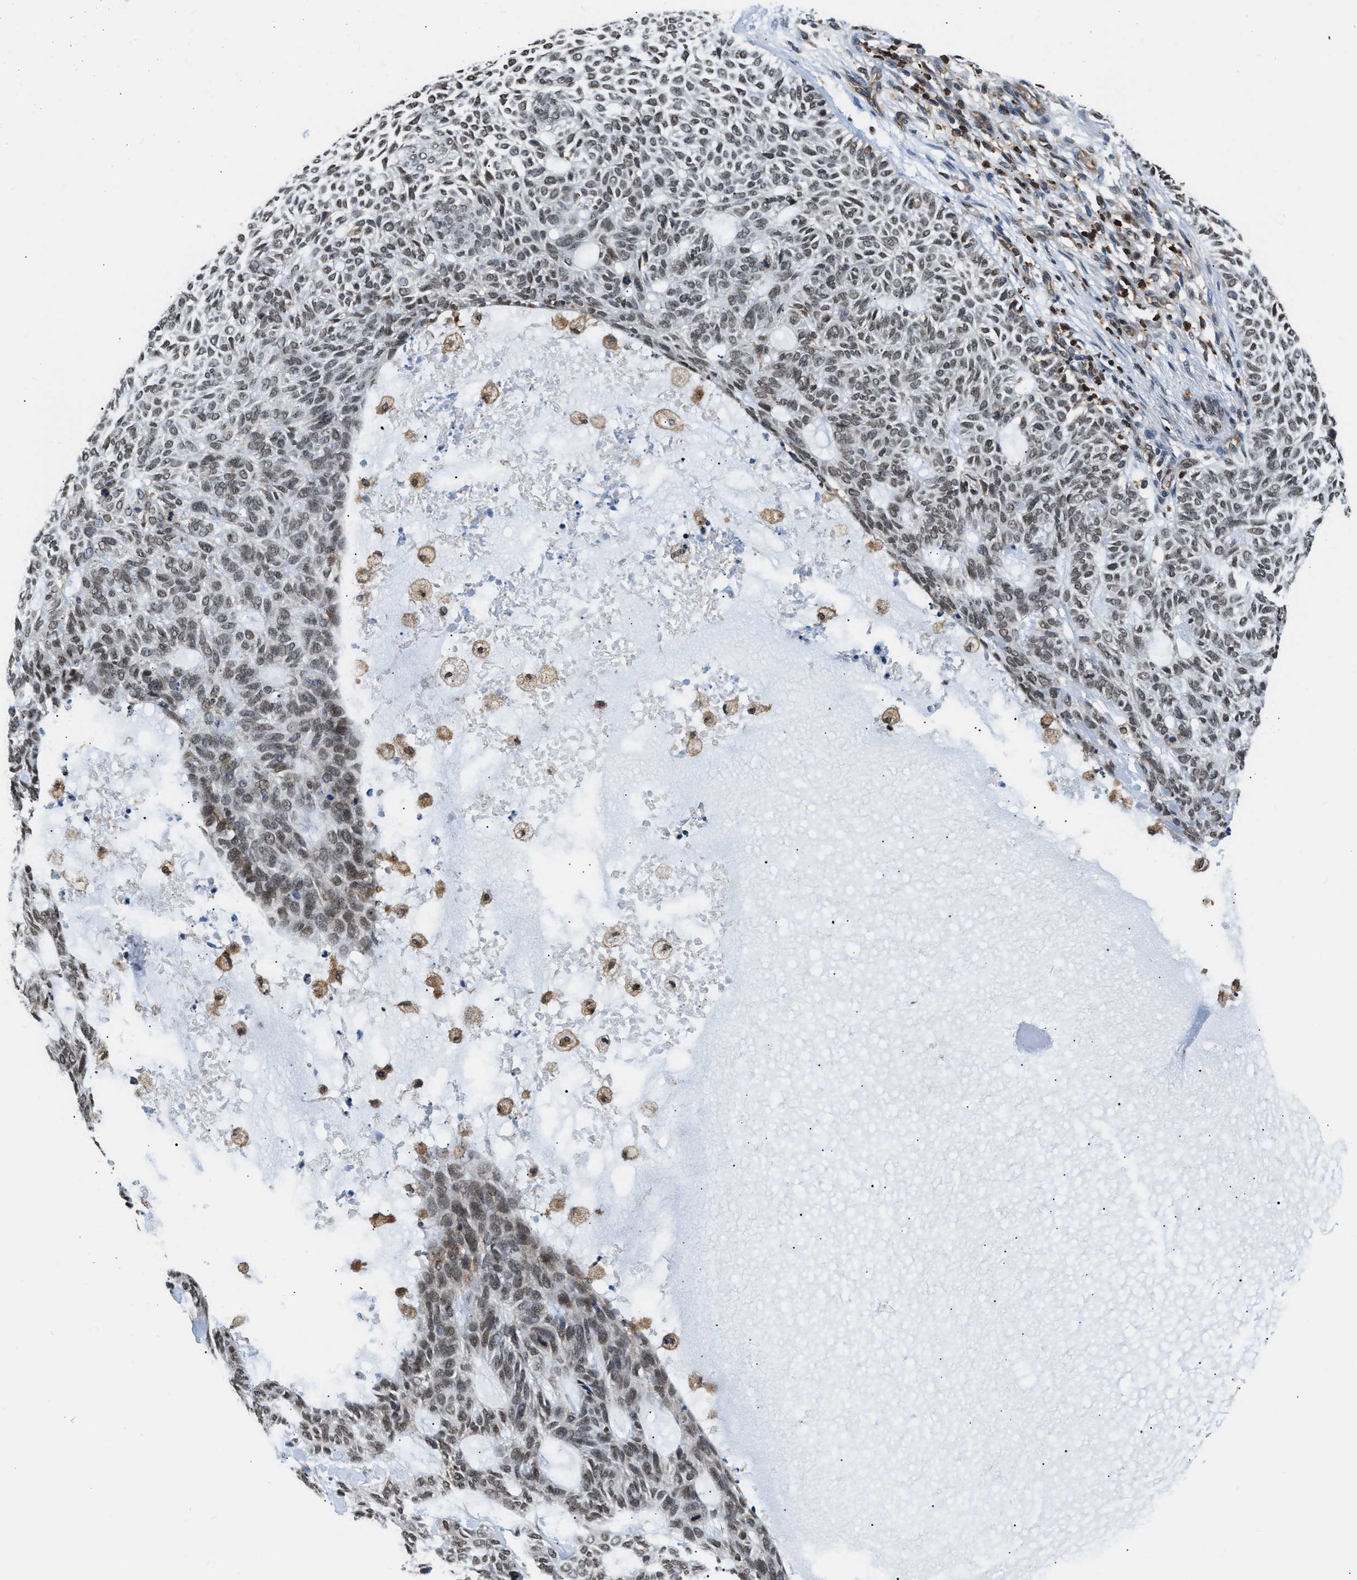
{"staining": {"intensity": "weak", "quantity": "25%-75%", "location": "nuclear"}, "tissue": "skin cancer", "cell_type": "Tumor cells", "image_type": "cancer", "snomed": [{"axis": "morphology", "description": "Basal cell carcinoma"}, {"axis": "topography", "description": "Skin"}], "caption": "Basal cell carcinoma (skin) was stained to show a protein in brown. There is low levels of weak nuclear positivity in approximately 25%-75% of tumor cells.", "gene": "STK10", "patient": {"sex": "male", "age": 87}}